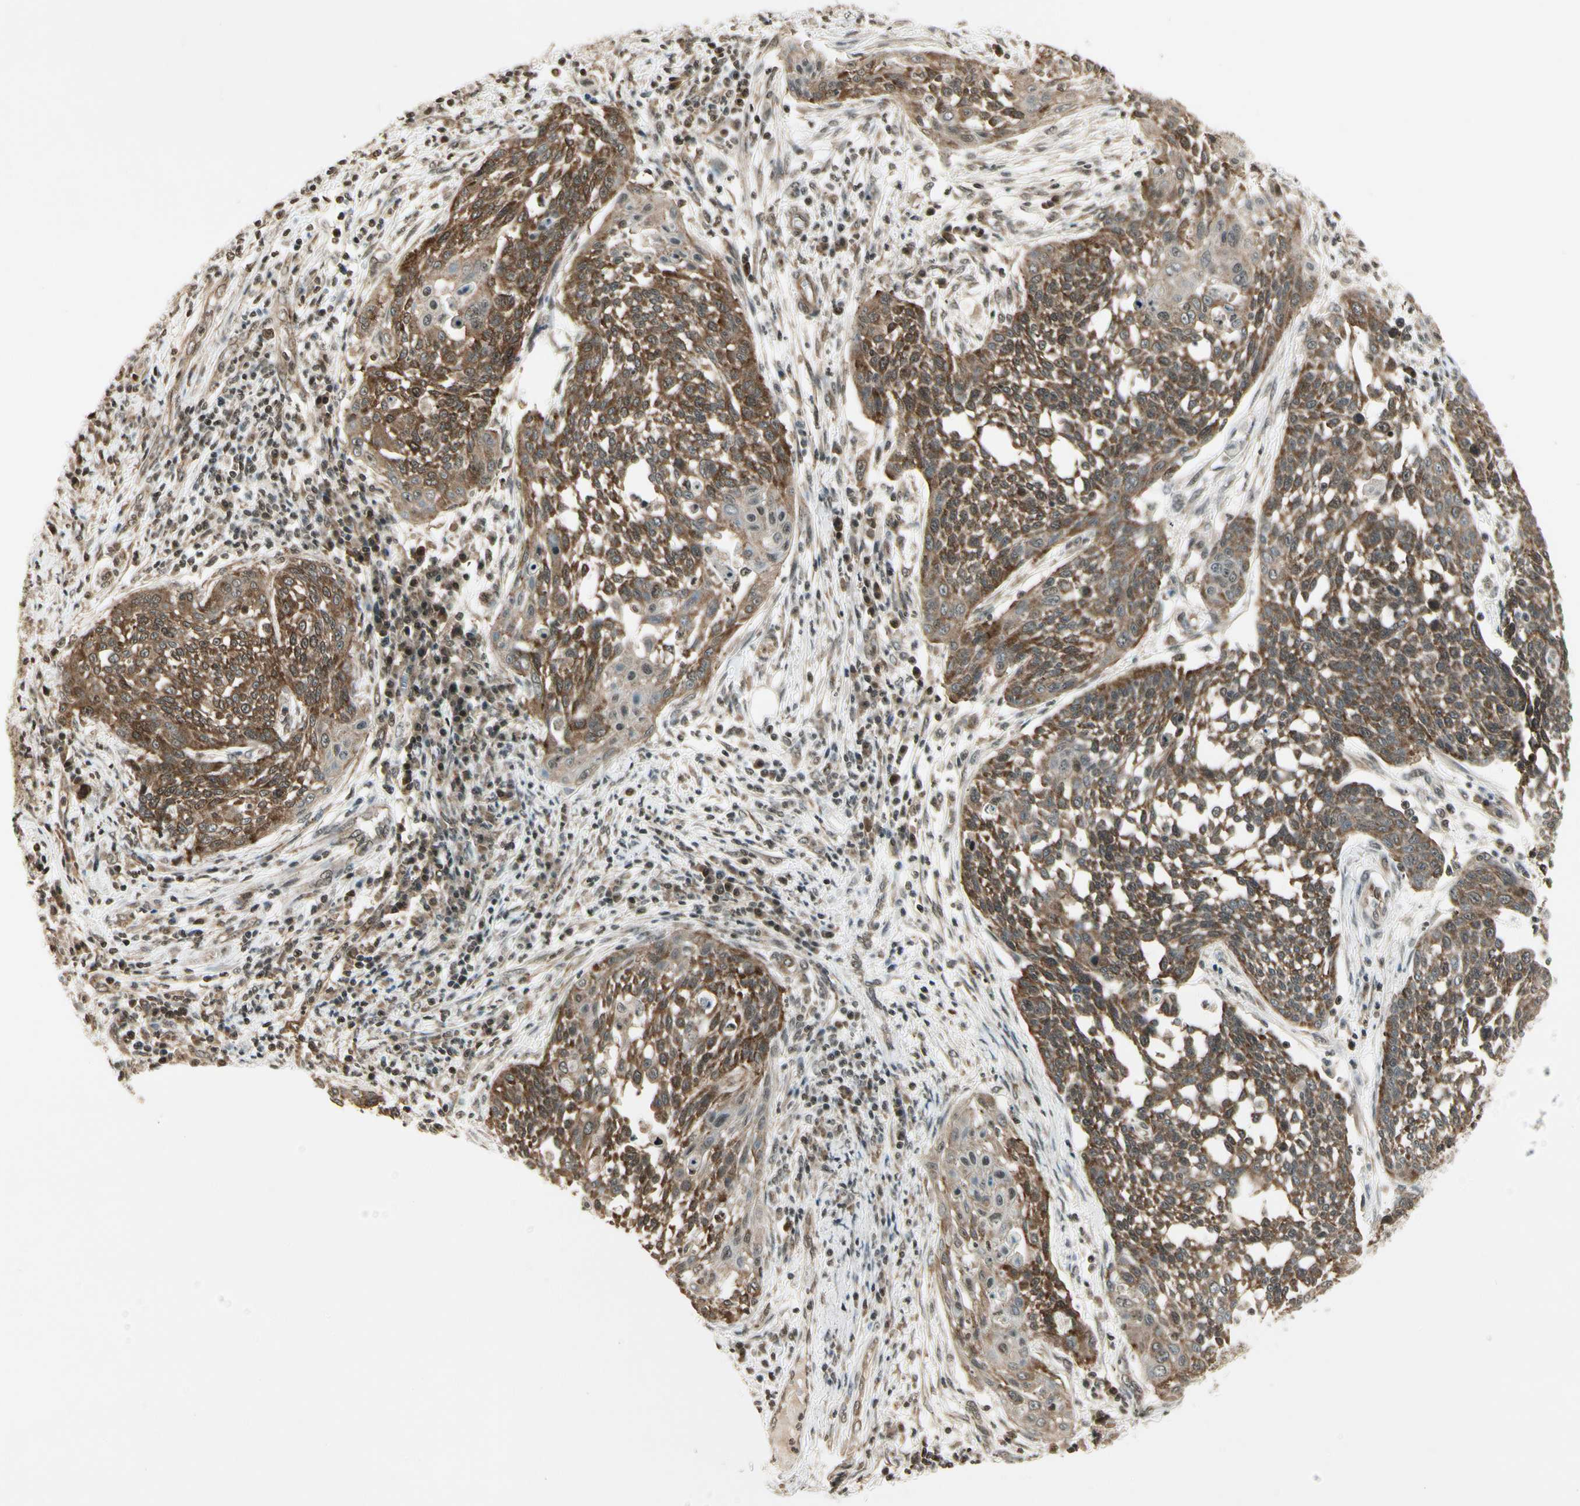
{"staining": {"intensity": "moderate", "quantity": "25%-75%", "location": "cytoplasmic/membranous"}, "tissue": "cervical cancer", "cell_type": "Tumor cells", "image_type": "cancer", "snomed": [{"axis": "morphology", "description": "Squamous cell carcinoma, NOS"}, {"axis": "topography", "description": "Cervix"}], "caption": "Protein expression analysis of human cervical squamous cell carcinoma reveals moderate cytoplasmic/membranous positivity in about 25%-75% of tumor cells.", "gene": "SMN2", "patient": {"sex": "female", "age": 34}}